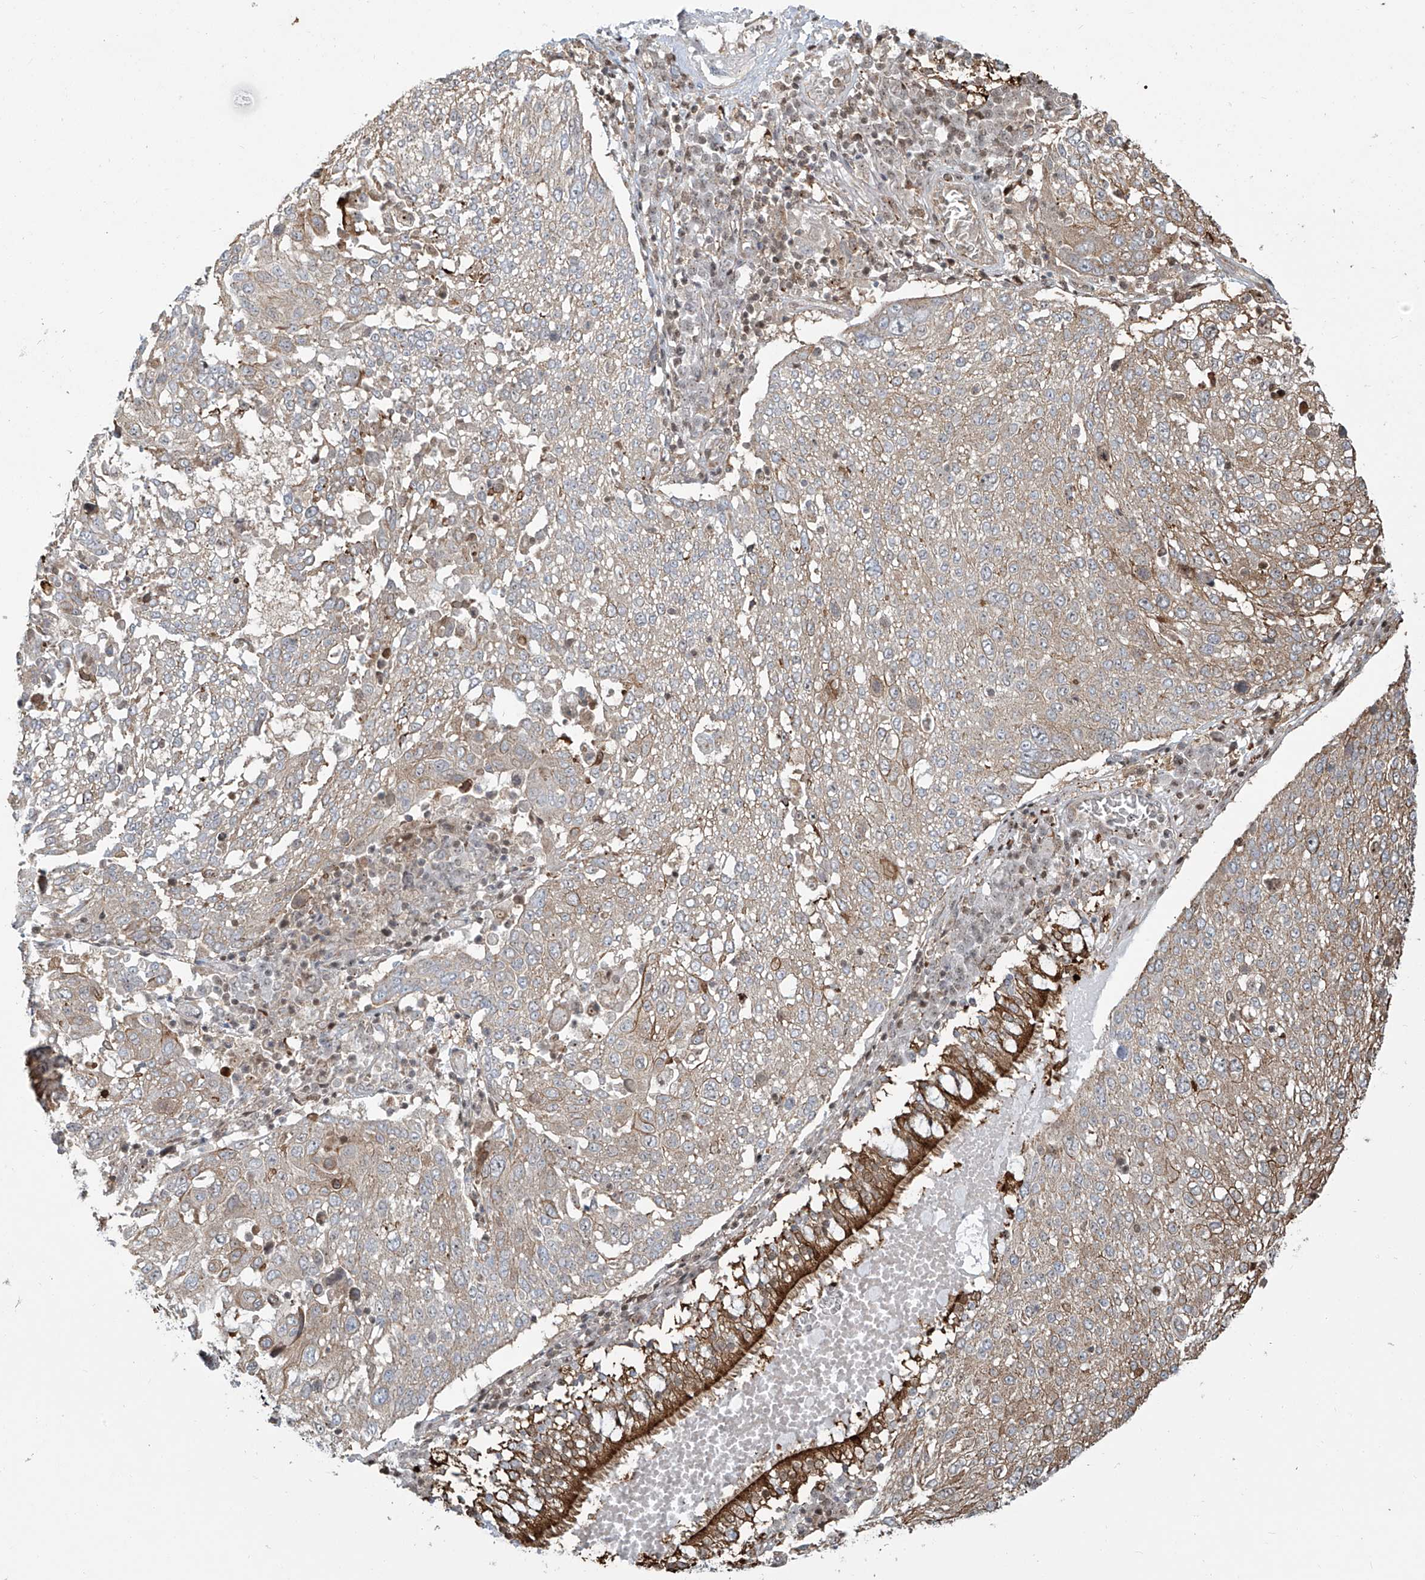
{"staining": {"intensity": "moderate", "quantity": "<25%", "location": "cytoplasmic/membranous"}, "tissue": "lung cancer", "cell_type": "Tumor cells", "image_type": "cancer", "snomed": [{"axis": "morphology", "description": "Squamous cell carcinoma, NOS"}, {"axis": "topography", "description": "Lung"}], "caption": "Protein expression analysis of lung cancer (squamous cell carcinoma) shows moderate cytoplasmic/membranous positivity in about <25% of tumor cells.", "gene": "VMP1", "patient": {"sex": "male", "age": 65}}